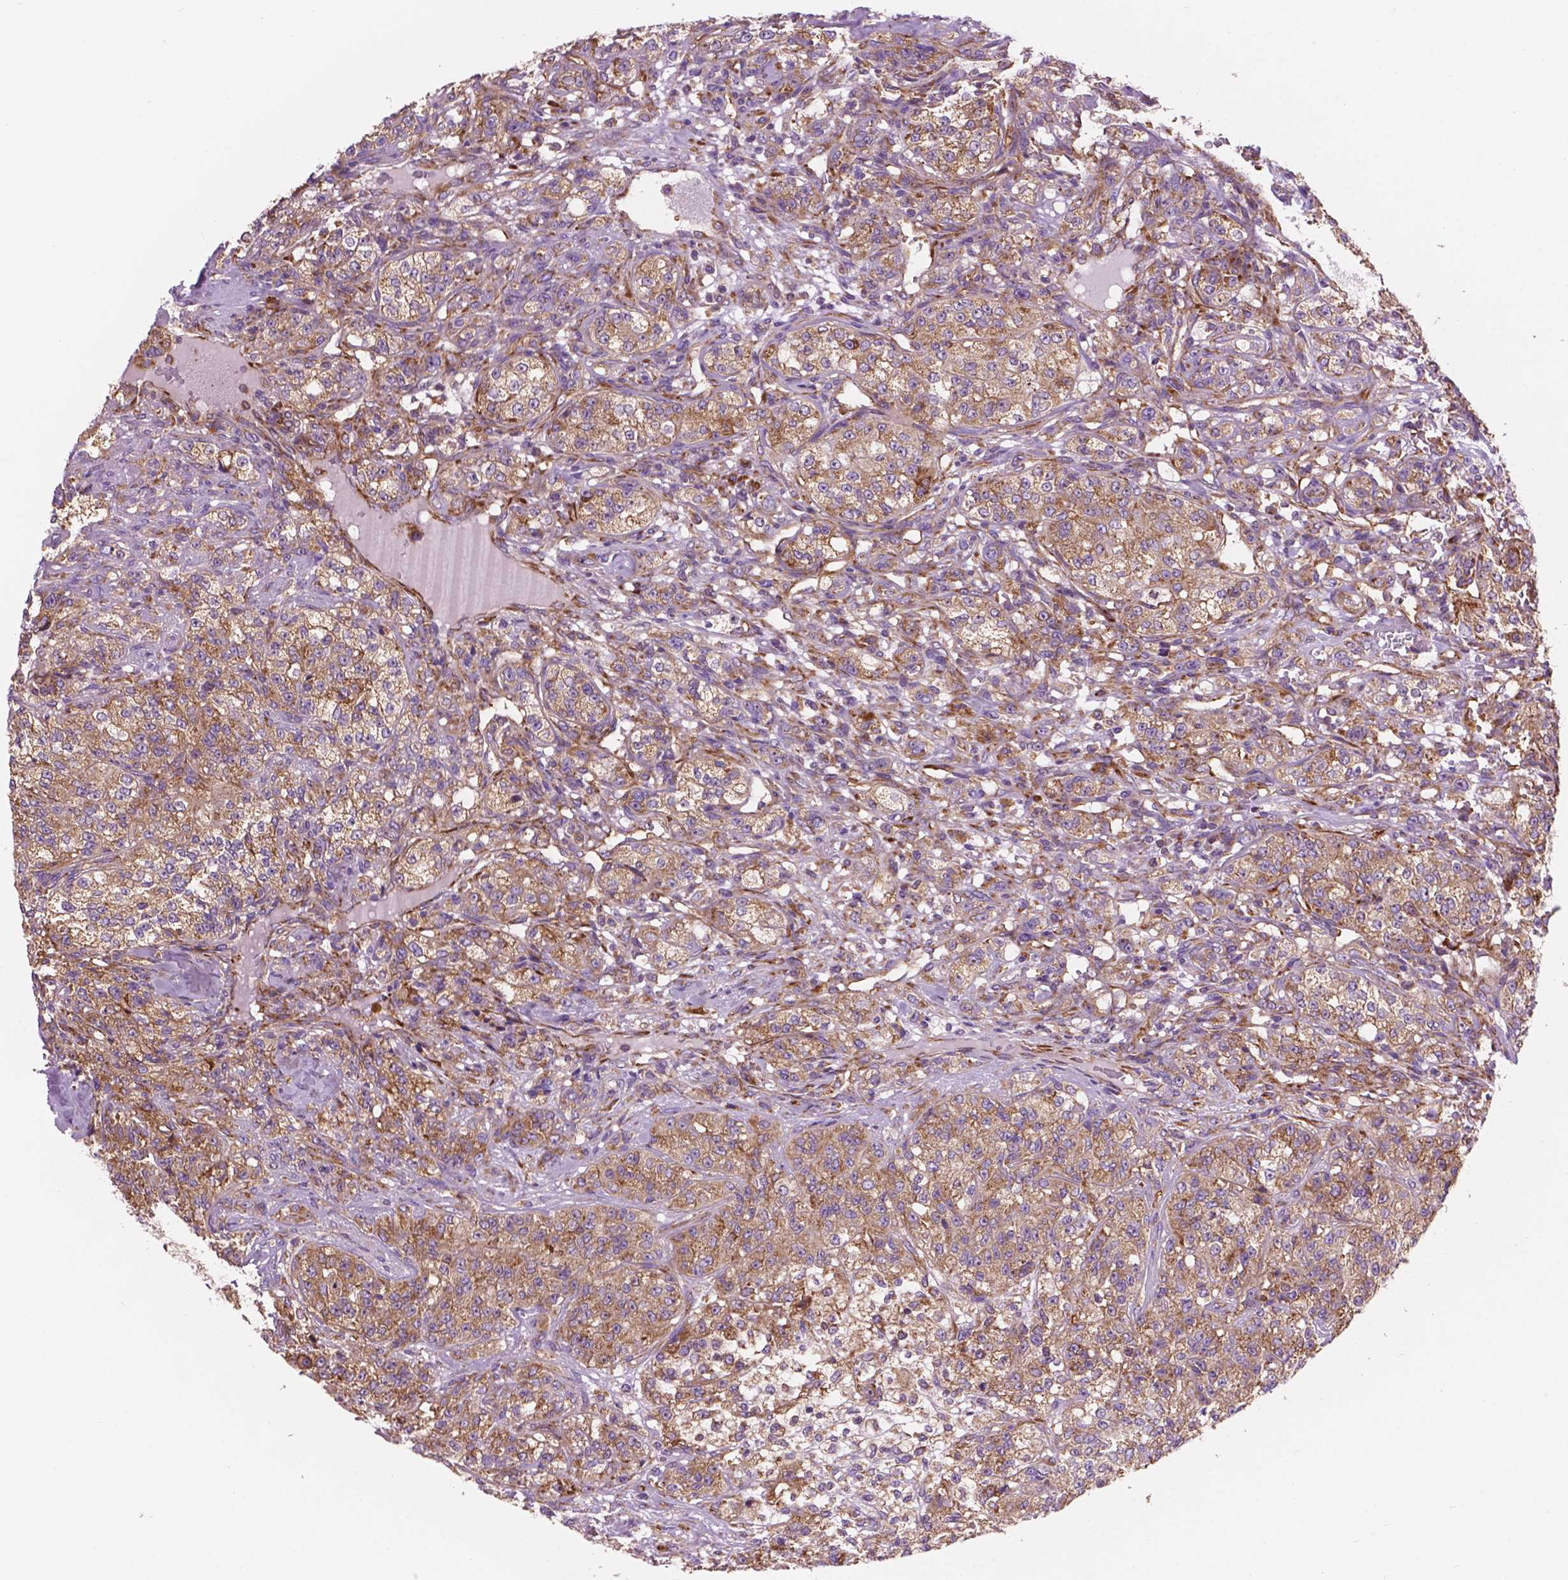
{"staining": {"intensity": "moderate", "quantity": ">75%", "location": "cytoplasmic/membranous"}, "tissue": "renal cancer", "cell_type": "Tumor cells", "image_type": "cancer", "snomed": [{"axis": "morphology", "description": "Adenocarcinoma, NOS"}, {"axis": "topography", "description": "Kidney"}], "caption": "High-magnification brightfield microscopy of renal adenocarcinoma stained with DAB (3,3'-diaminobenzidine) (brown) and counterstained with hematoxylin (blue). tumor cells exhibit moderate cytoplasmic/membranous expression is identified in approximately>75% of cells.", "gene": "RPL37A", "patient": {"sex": "female", "age": 63}}